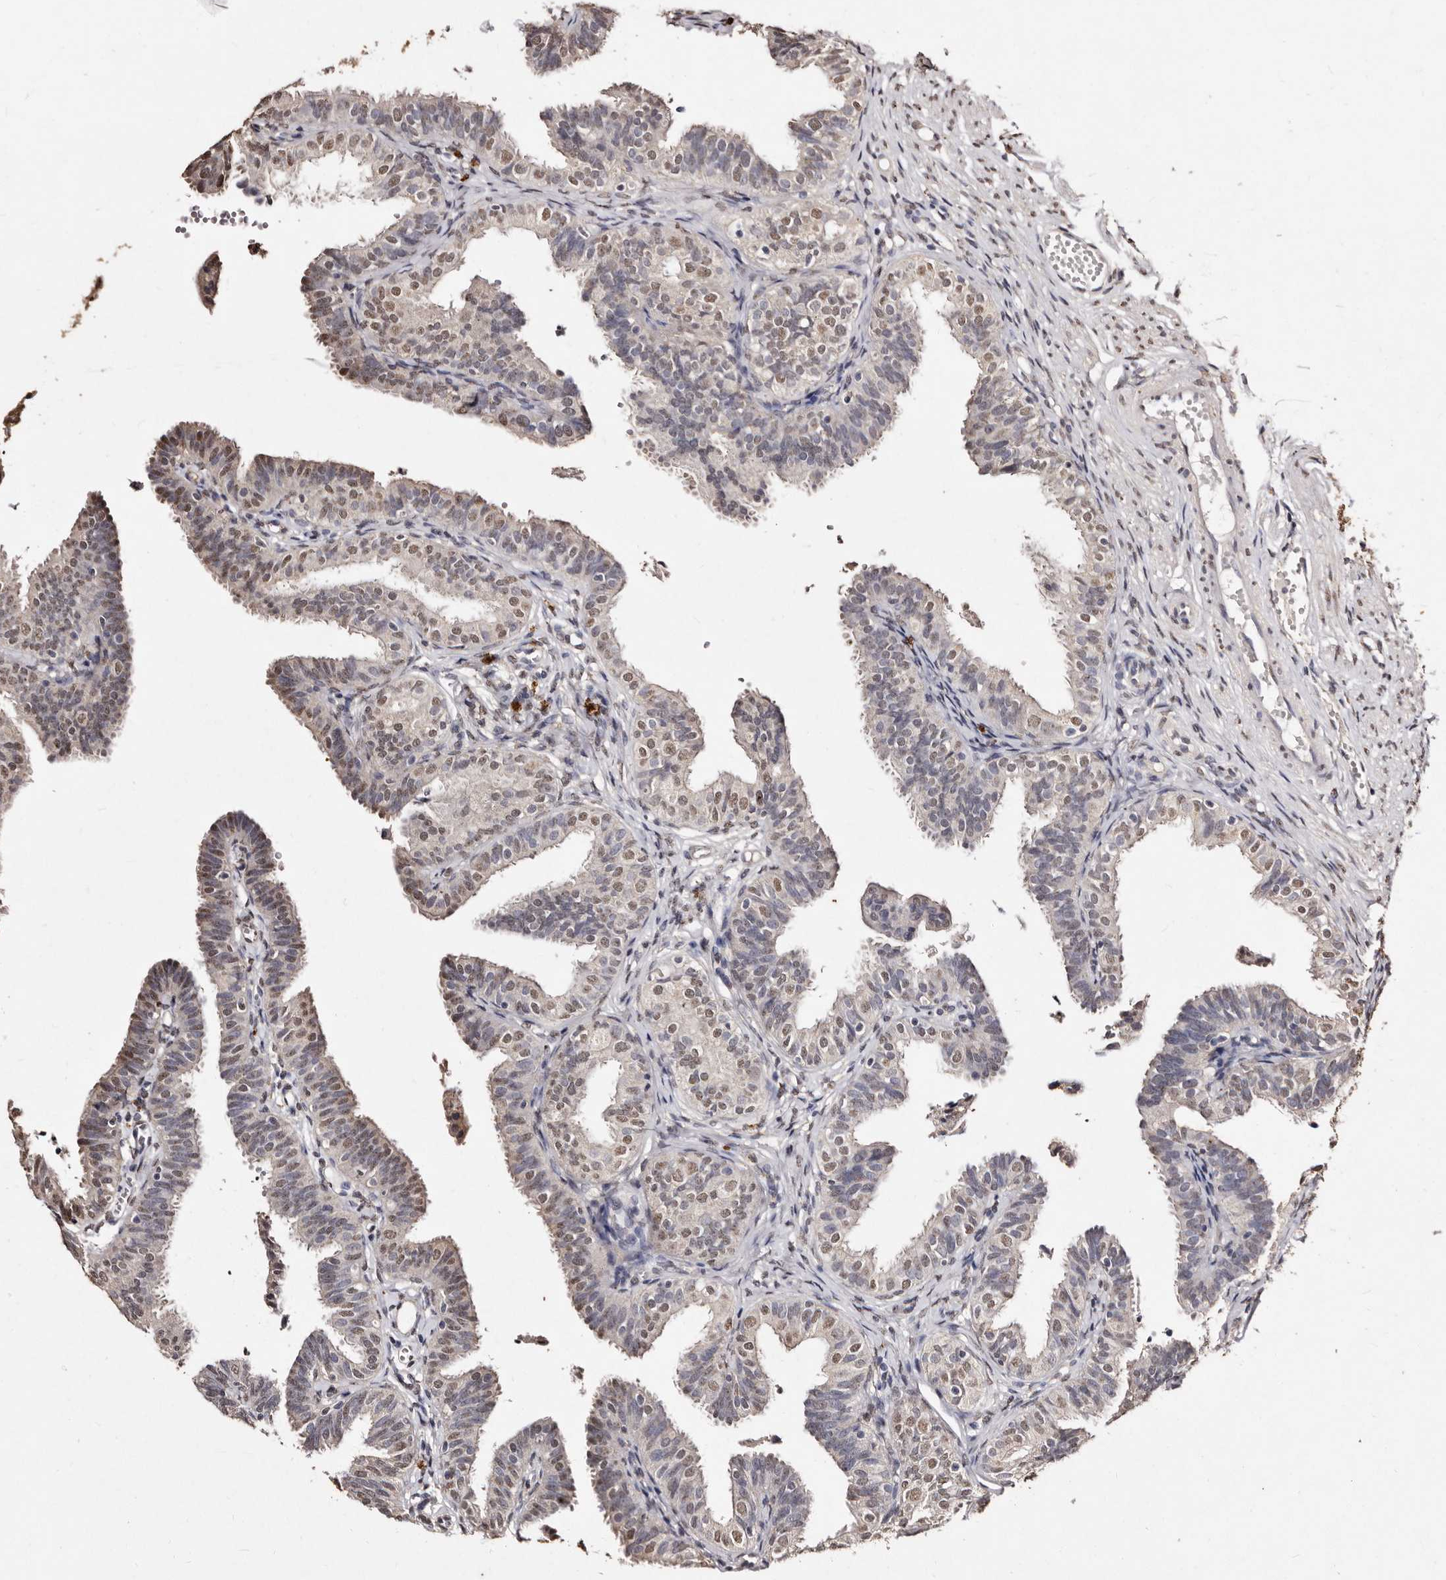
{"staining": {"intensity": "moderate", "quantity": "25%-75%", "location": "nuclear"}, "tissue": "fallopian tube", "cell_type": "Glandular cells", "image_type": "normal", "snomed": [{"axis": "morphology", "description": "Normal tissue, NOS"}, {"axis": "topography", "description": "Fallopian tube"}], "caption": "Human fallopian tube stained with a protein marker demonstrates moderate staining in glandular cells.", "gene": "ERBB4", "patient": {"sex": "female", "age": 35}}